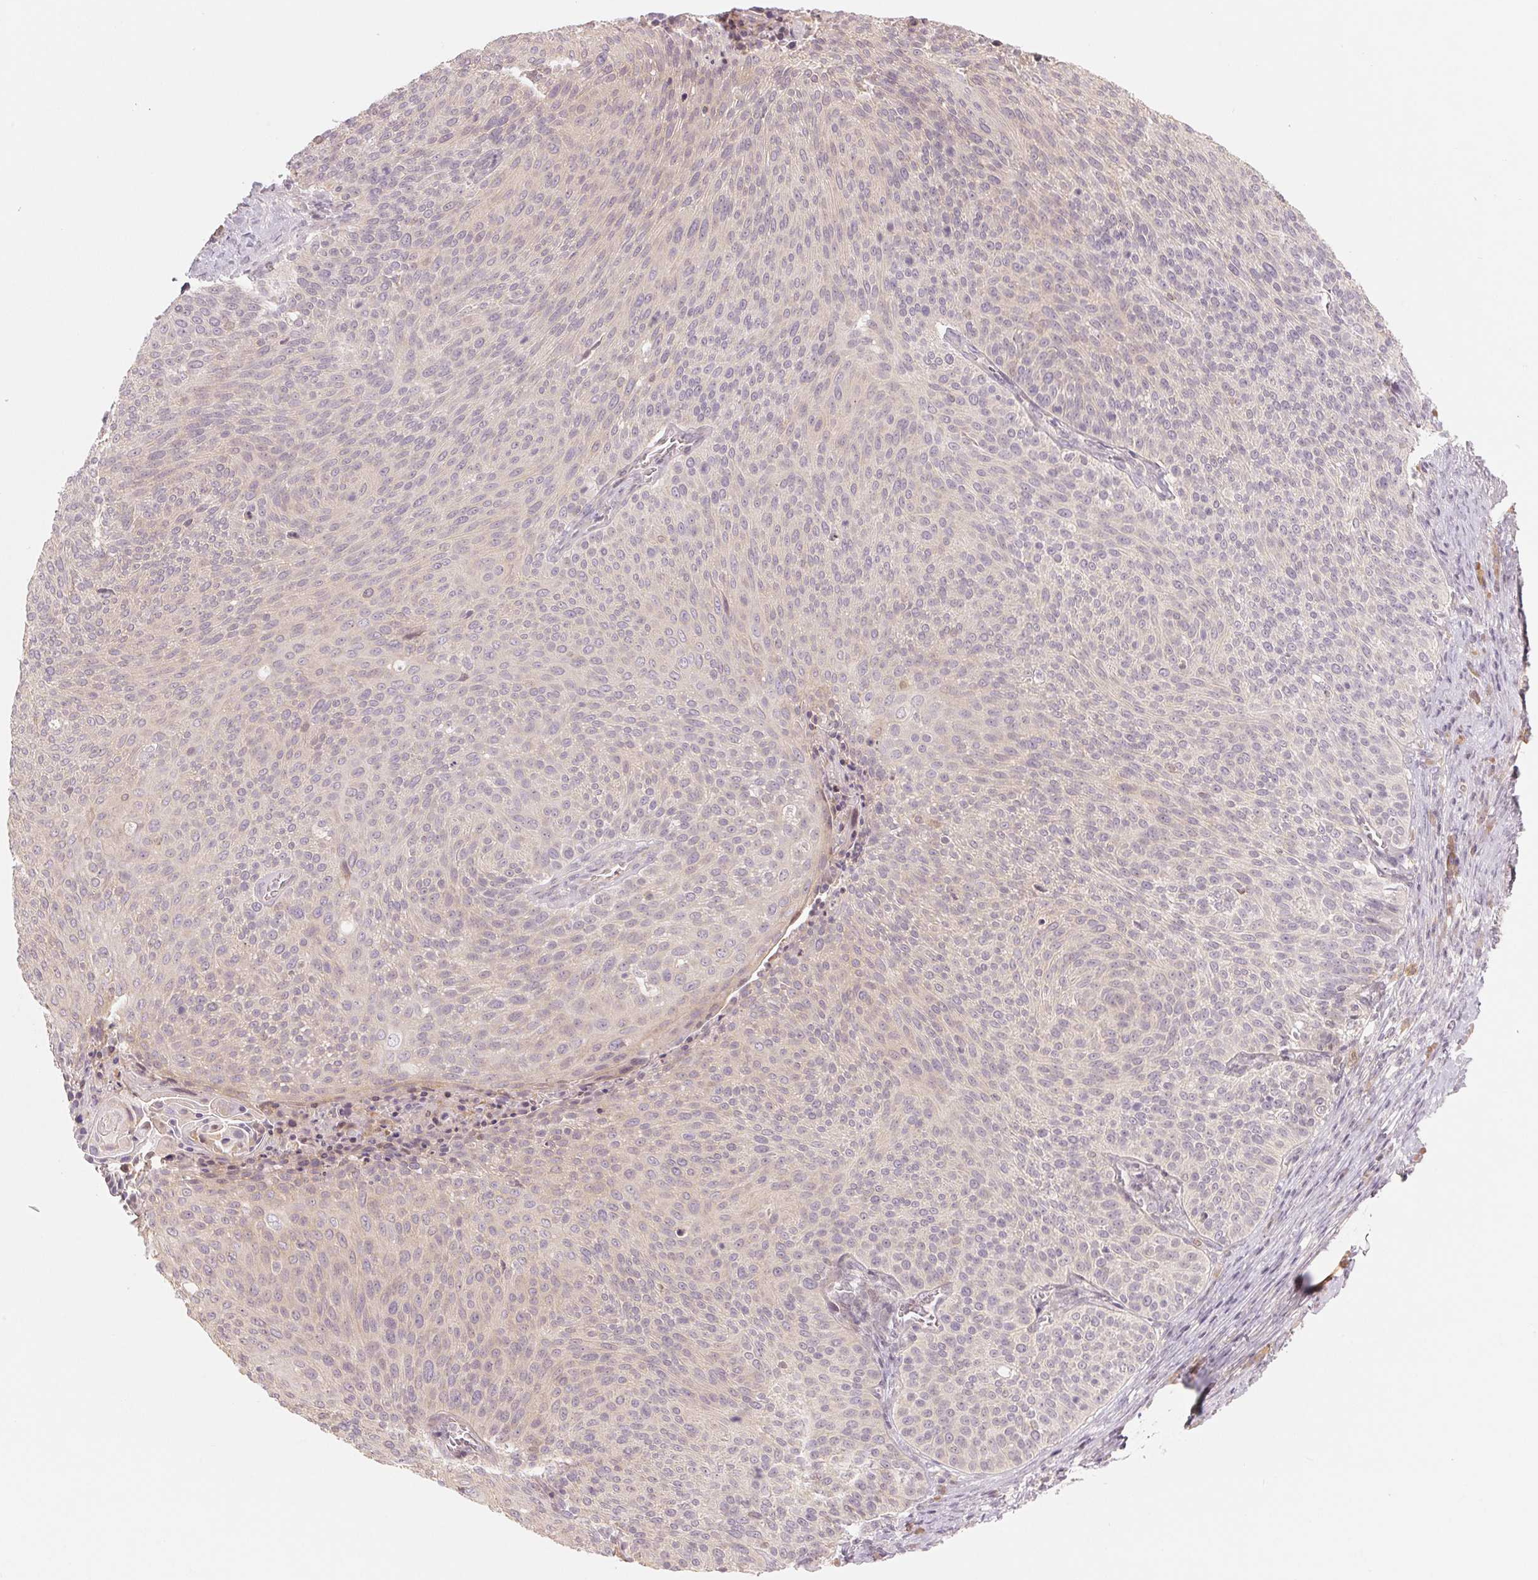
{"staining": {"intensity": "negative", "quantity": "none", "location": "none"}, "tissue": "cervical cancer", "cell_type": "Tumor cells", "image_type": "cancer", "snomed": [{"axis": "morphology", "description": "Squamous cell carcinoma, NOS"}, {"axis": "topography", "description": "Cervix"}], "caption": "This micrograph is of cervical cancer stained with IHC to label a protein in brown with the nuclei are counter-stained blue. There is no positivity in tumor cells.", "gene": "DENND2C", "patient": {"sex": "female", "age": 31}}